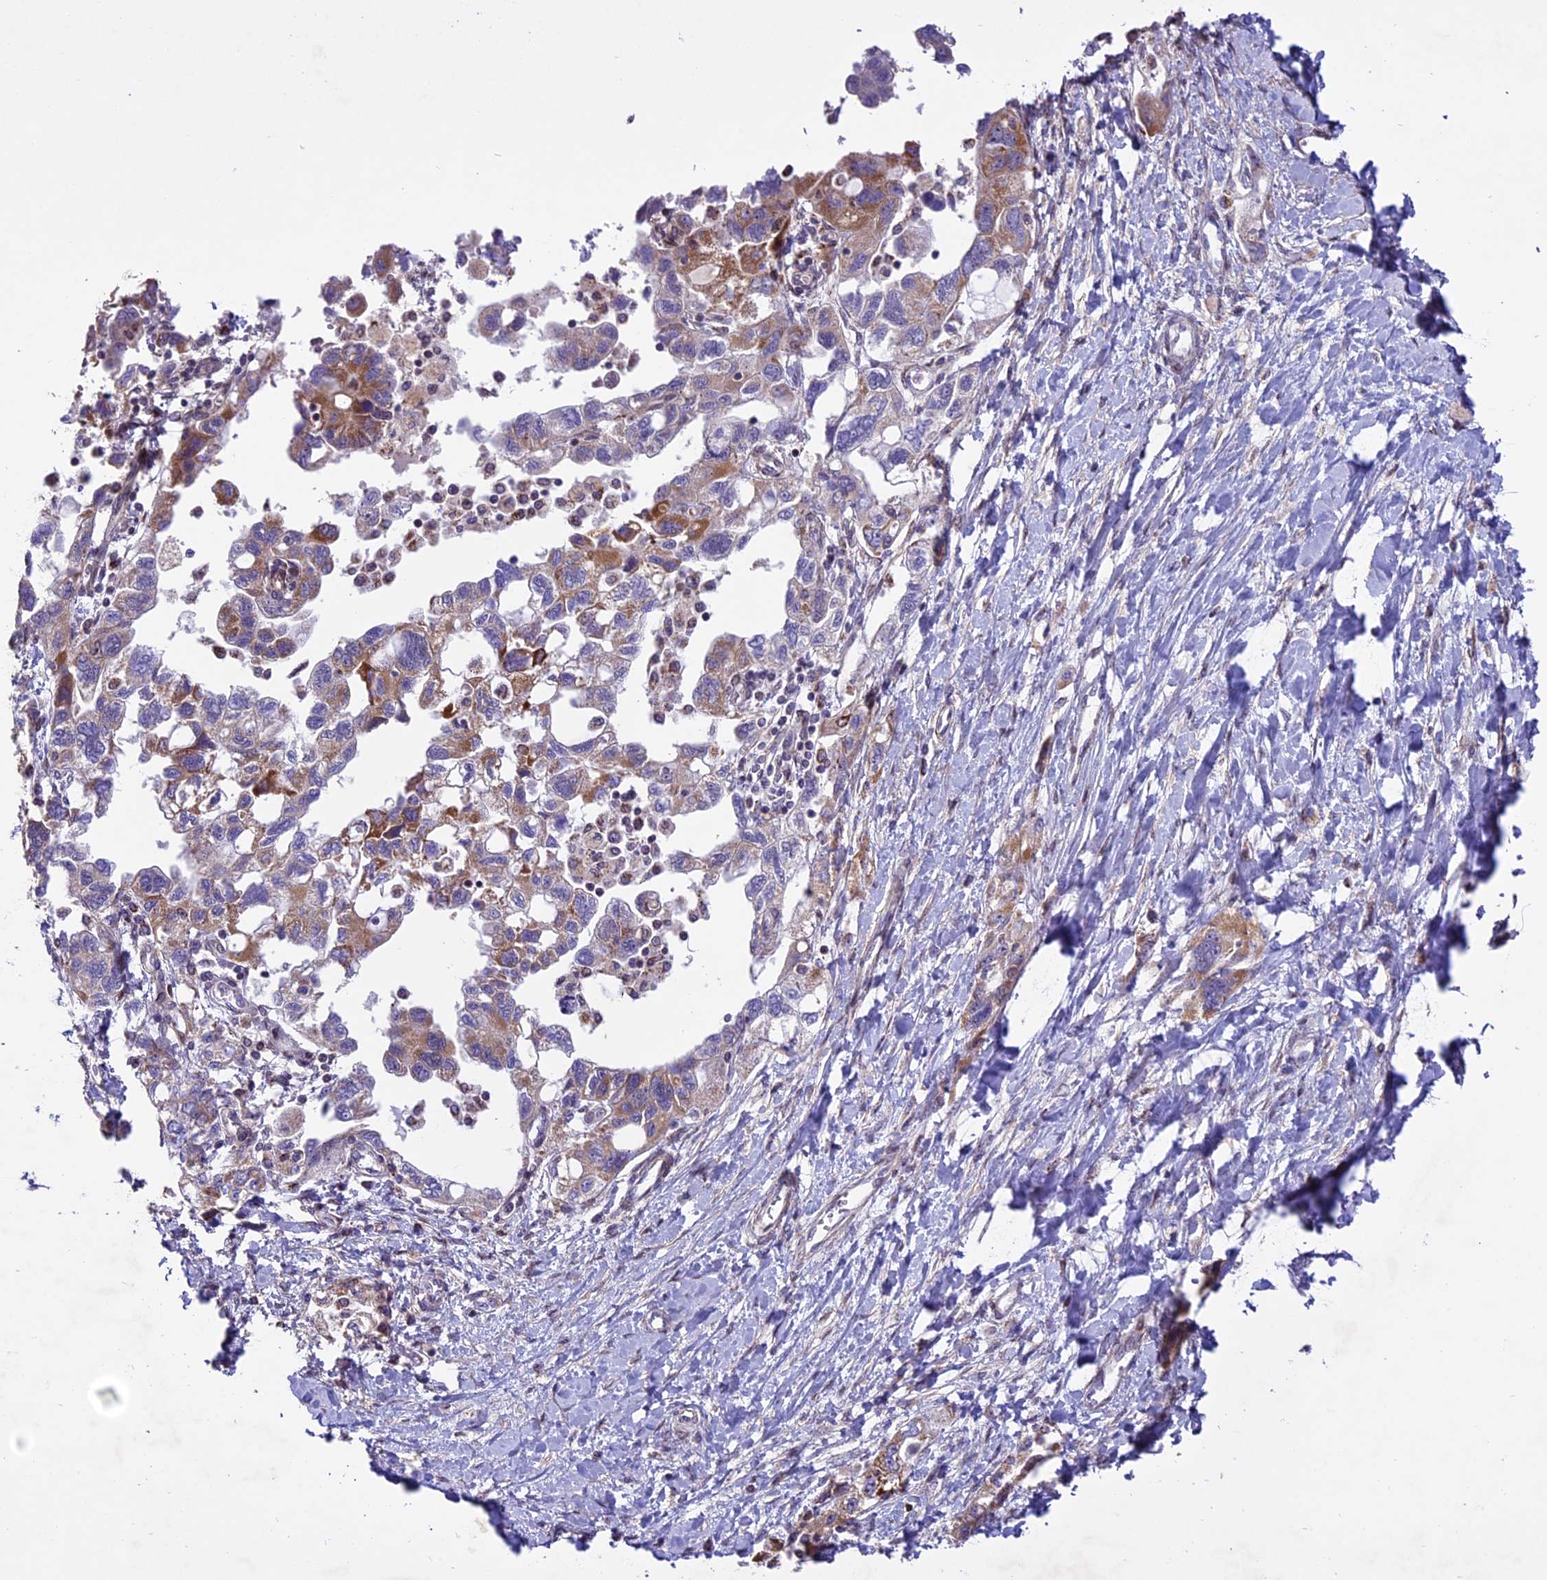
{"staining": {"intensity": "moderate", "quantity": ">75%", "location": "cytoplasmic/membranous"}, "tissue": "ovarian cancer", "cell_type": "Tumor cells", "image_type": "cancer", "snomed": [{"axis": "morphology", "description": "Carcinoma, NOS"}, {"axis": "morphology", "description": "Cystadenocarcinoma, serous, NOS"}, {"axis": "topography", "description": "Ovary"}], "caption": "Tumor cells display moderate cytoplasmic/membranous staining in approximately >75% of cells in ovarian cancer.", "gene": "MIEF2", "patient": {"sex": "female", "age": 69}}